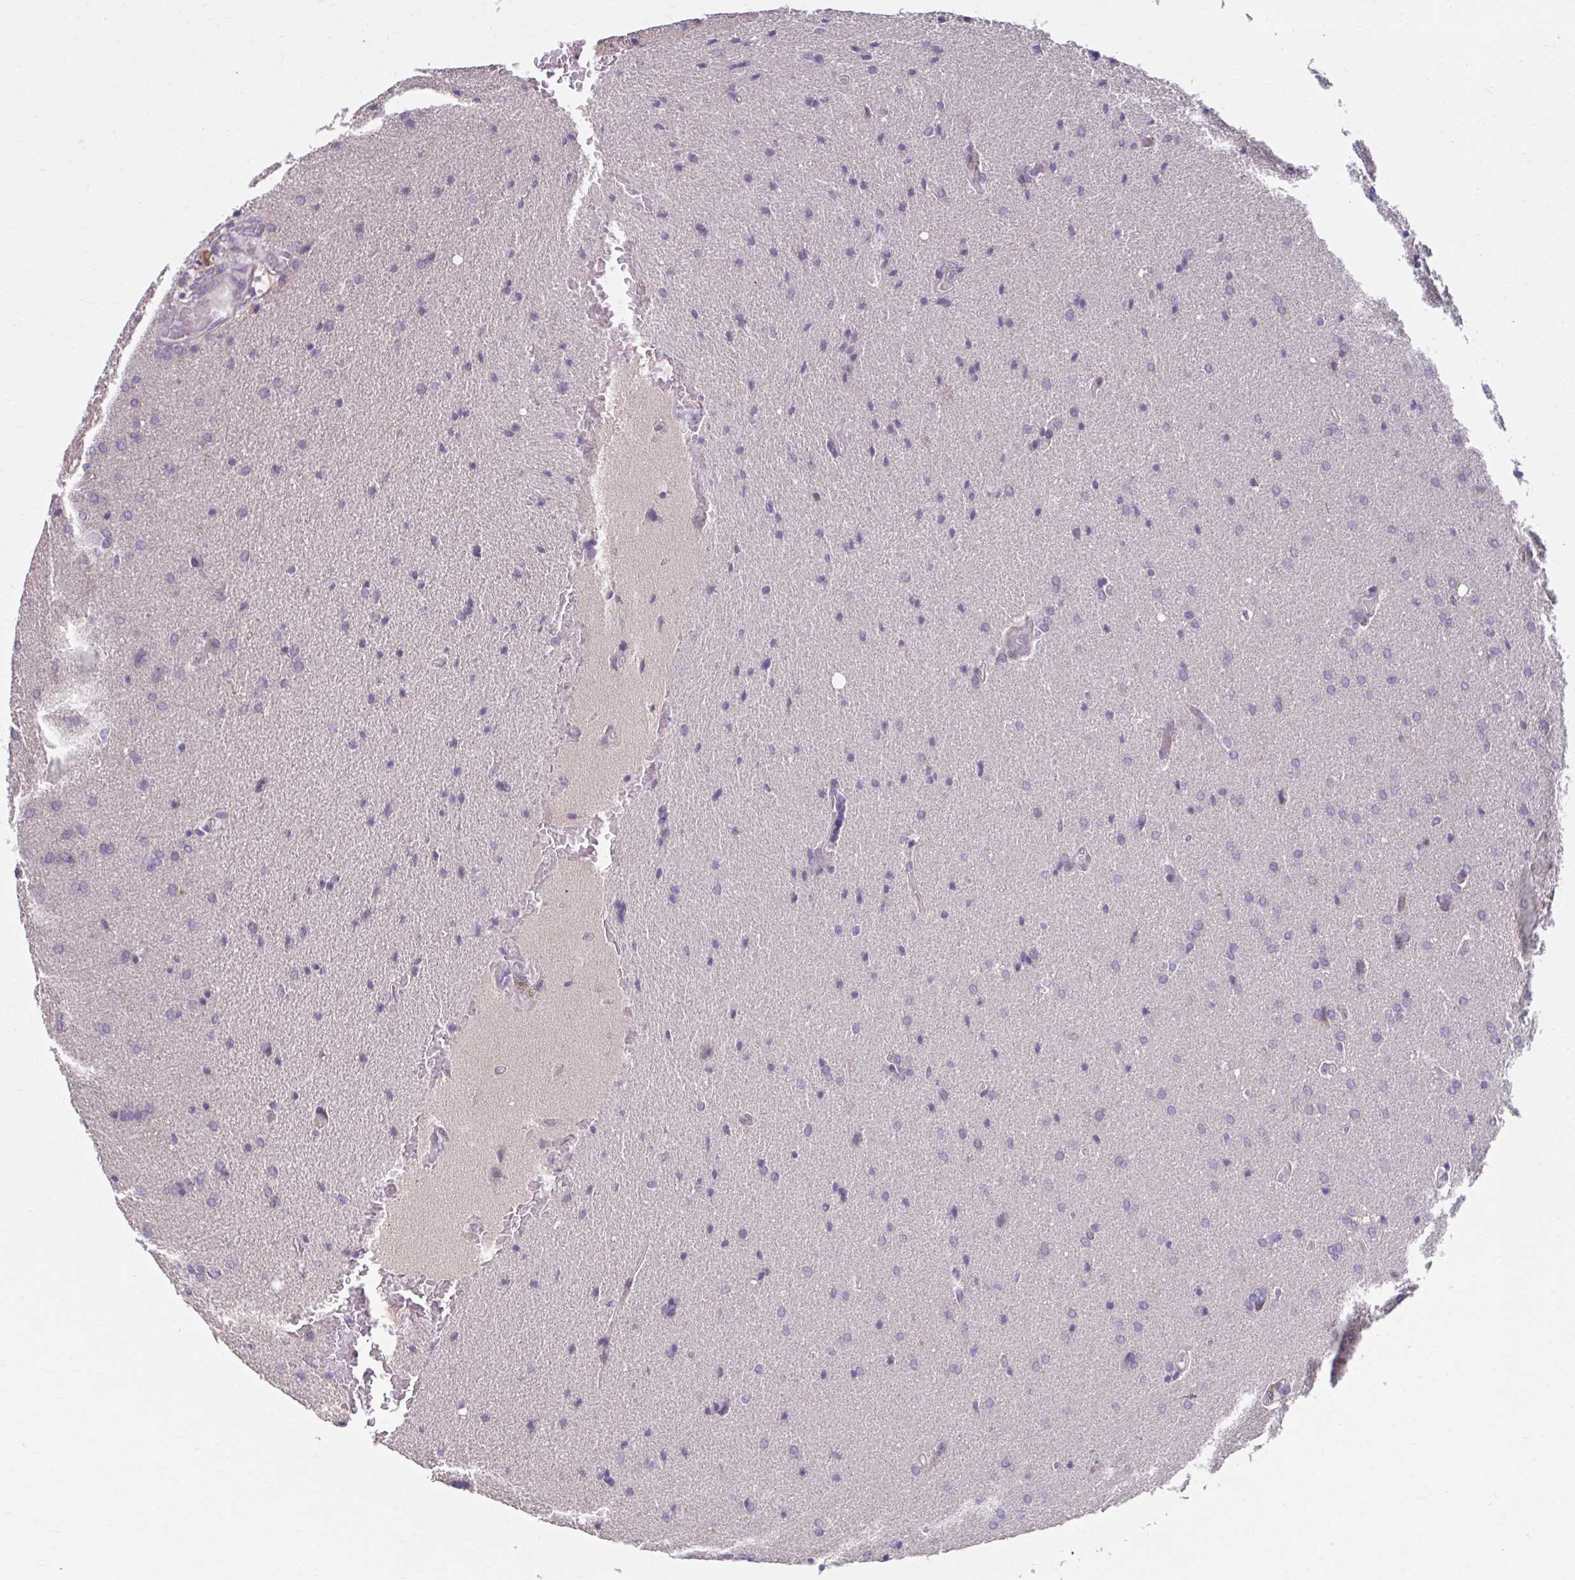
{"staining": {"intensity": "negative", "quantity": "none", "location": "none"}, "tissue": "glioma", "cell_type": "Tumor cells", "image_type": "cancer", "snomed": [{"axis": "morphology", "description": "Glioma, malignant, High grade"}, {"axis": "topography", "description": "Brain"}], "caption": "The immunohistochemistry (IHC) micrograph has no significant expression in tumor cells of high-grade glioma (malignant) tissue.", "gene": "CHST3", "patient": {"sex": "male", "age": 56}}